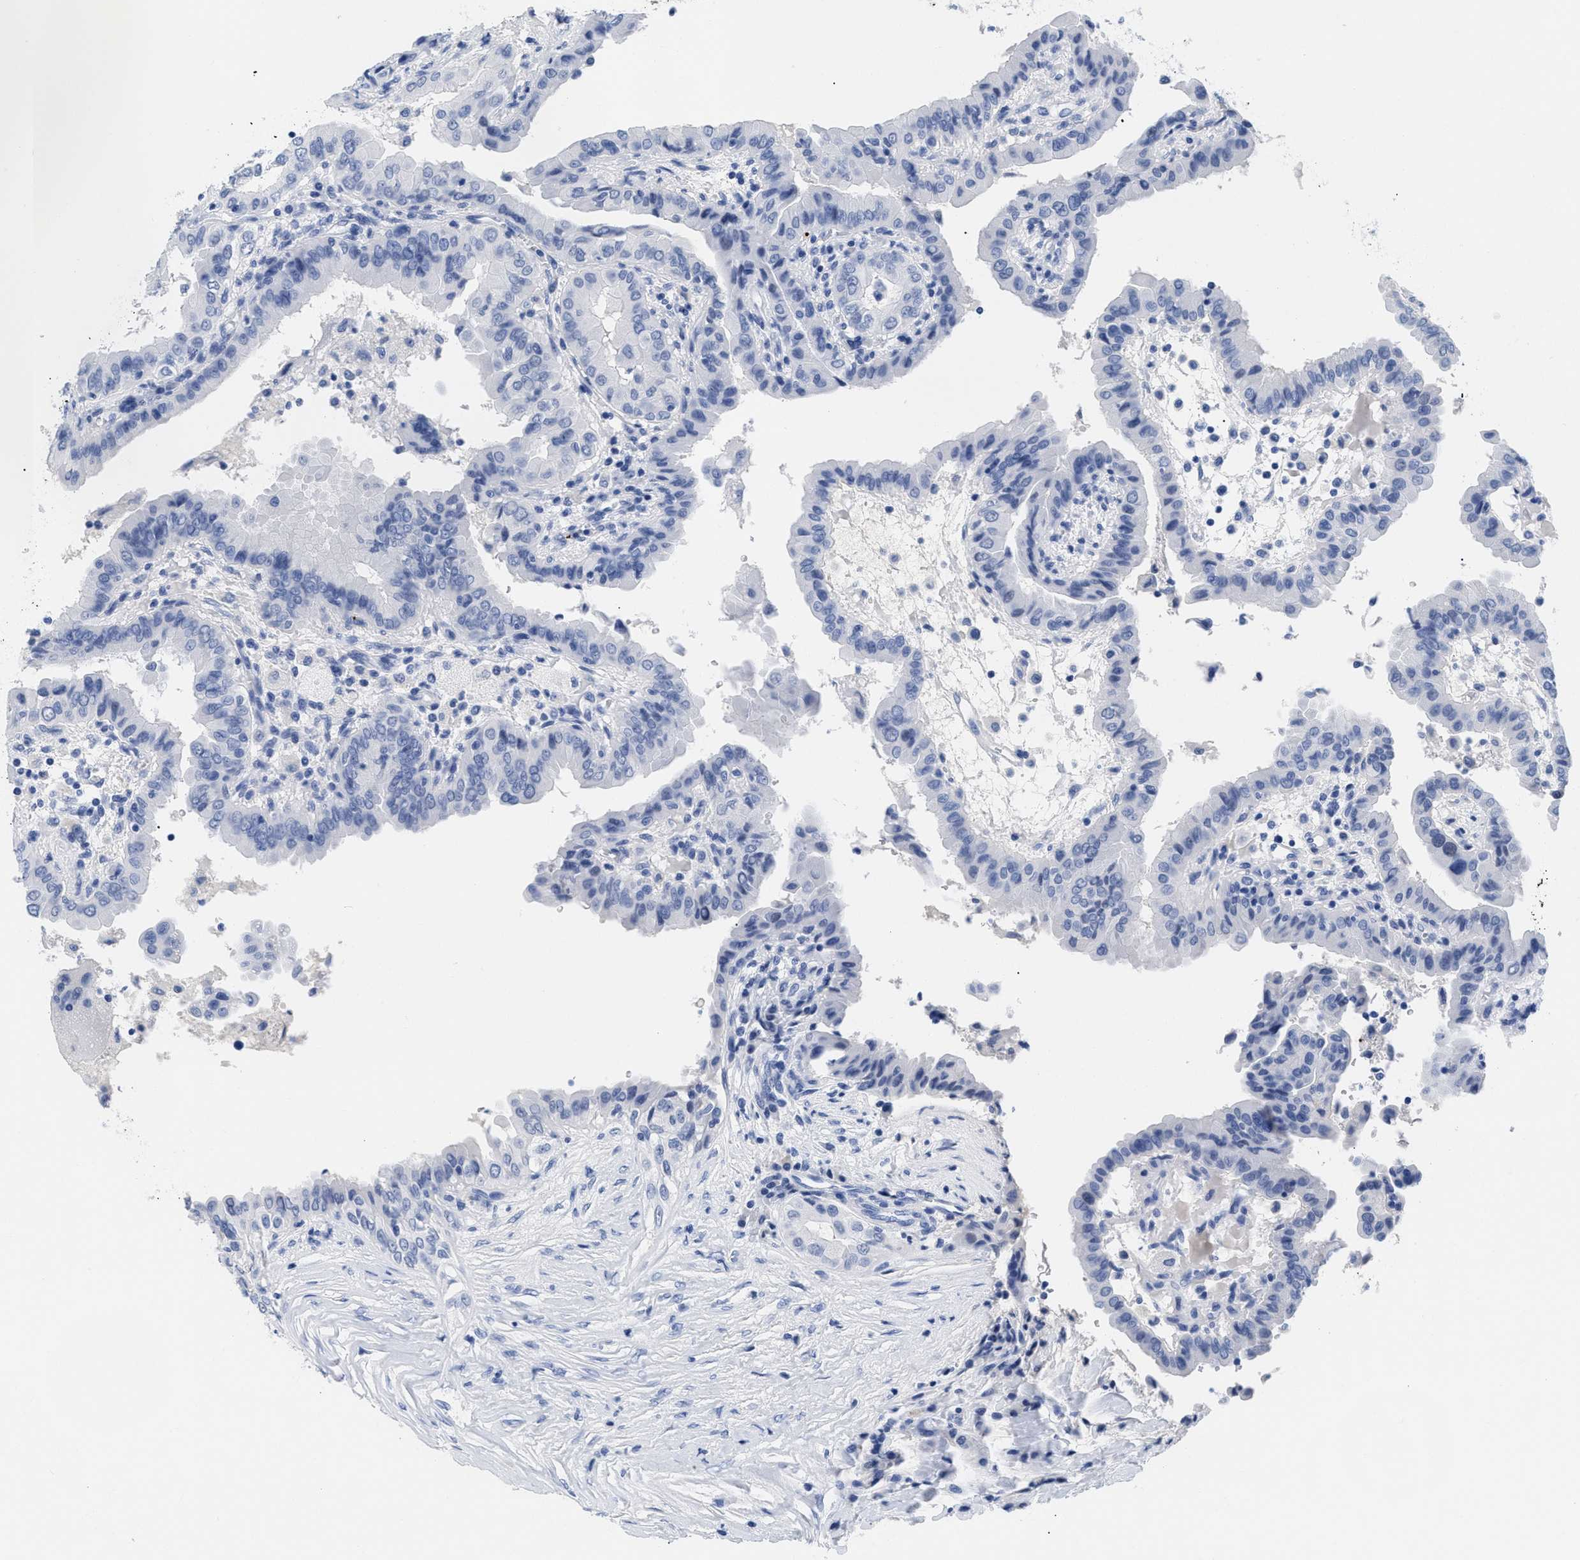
{"staining": {"intensity": "negative", "quantity": "none", "location": "none"}, "tissue": "thyroid cancer", "cell_type": "Tumor cells", "image_type": "cancer", "snomed": [{"axis": "morphology", "description": "Papillary adenocarcinoma, NOS"}, {"axis": "topography", "description": "Thyroid gland"}], "caption": "Protein analysis of thyroid cancer demonstrates no significant expression in tumor cells. (DAB (3,3'-diaminobenzidine) immunohistochemistry (IHC) visualized using brightfield microscopy, high magnification).", "gene": "TREML1", "patient": {"sex": "male", "age": 33}}